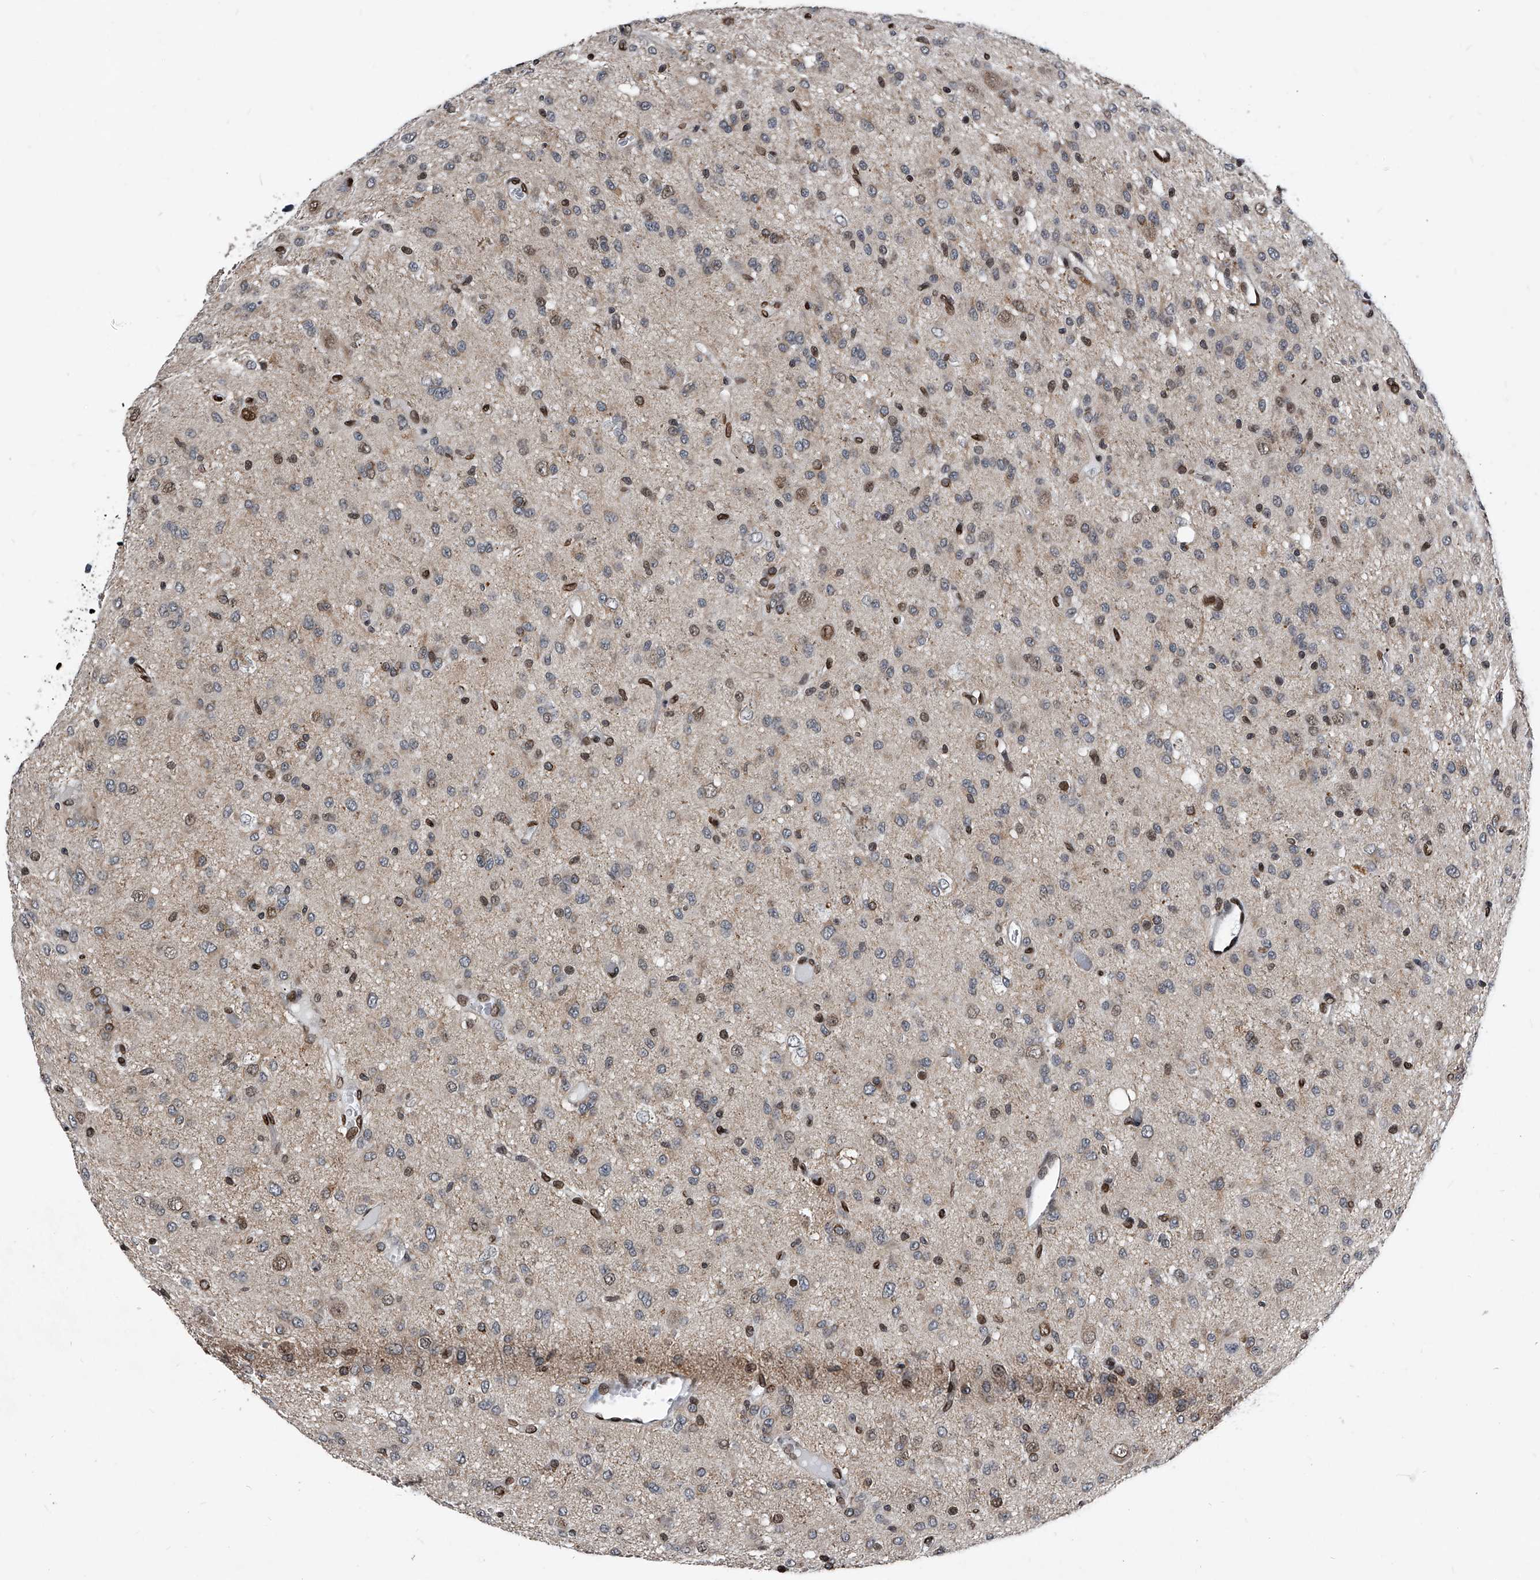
{"staining": {"intensity": "moderate", "quantity": "<25%", "location": "nuclear"}, "tissue": "glioma", "cell_type": "Tumor cells", "image_type": "cancer", "snomed": [{"axis": "morphology", "description": "Glioma, malignant, High grade"}, {"axis": "topography", "description": "Brain"}], "caption": "Immunohistochemical staining of human glioma reveals low levels of moderate nuclear staining in about <25% of tumor cells.", "gene": "PHF20", "patient": {"sex": "female", "age": 59}}